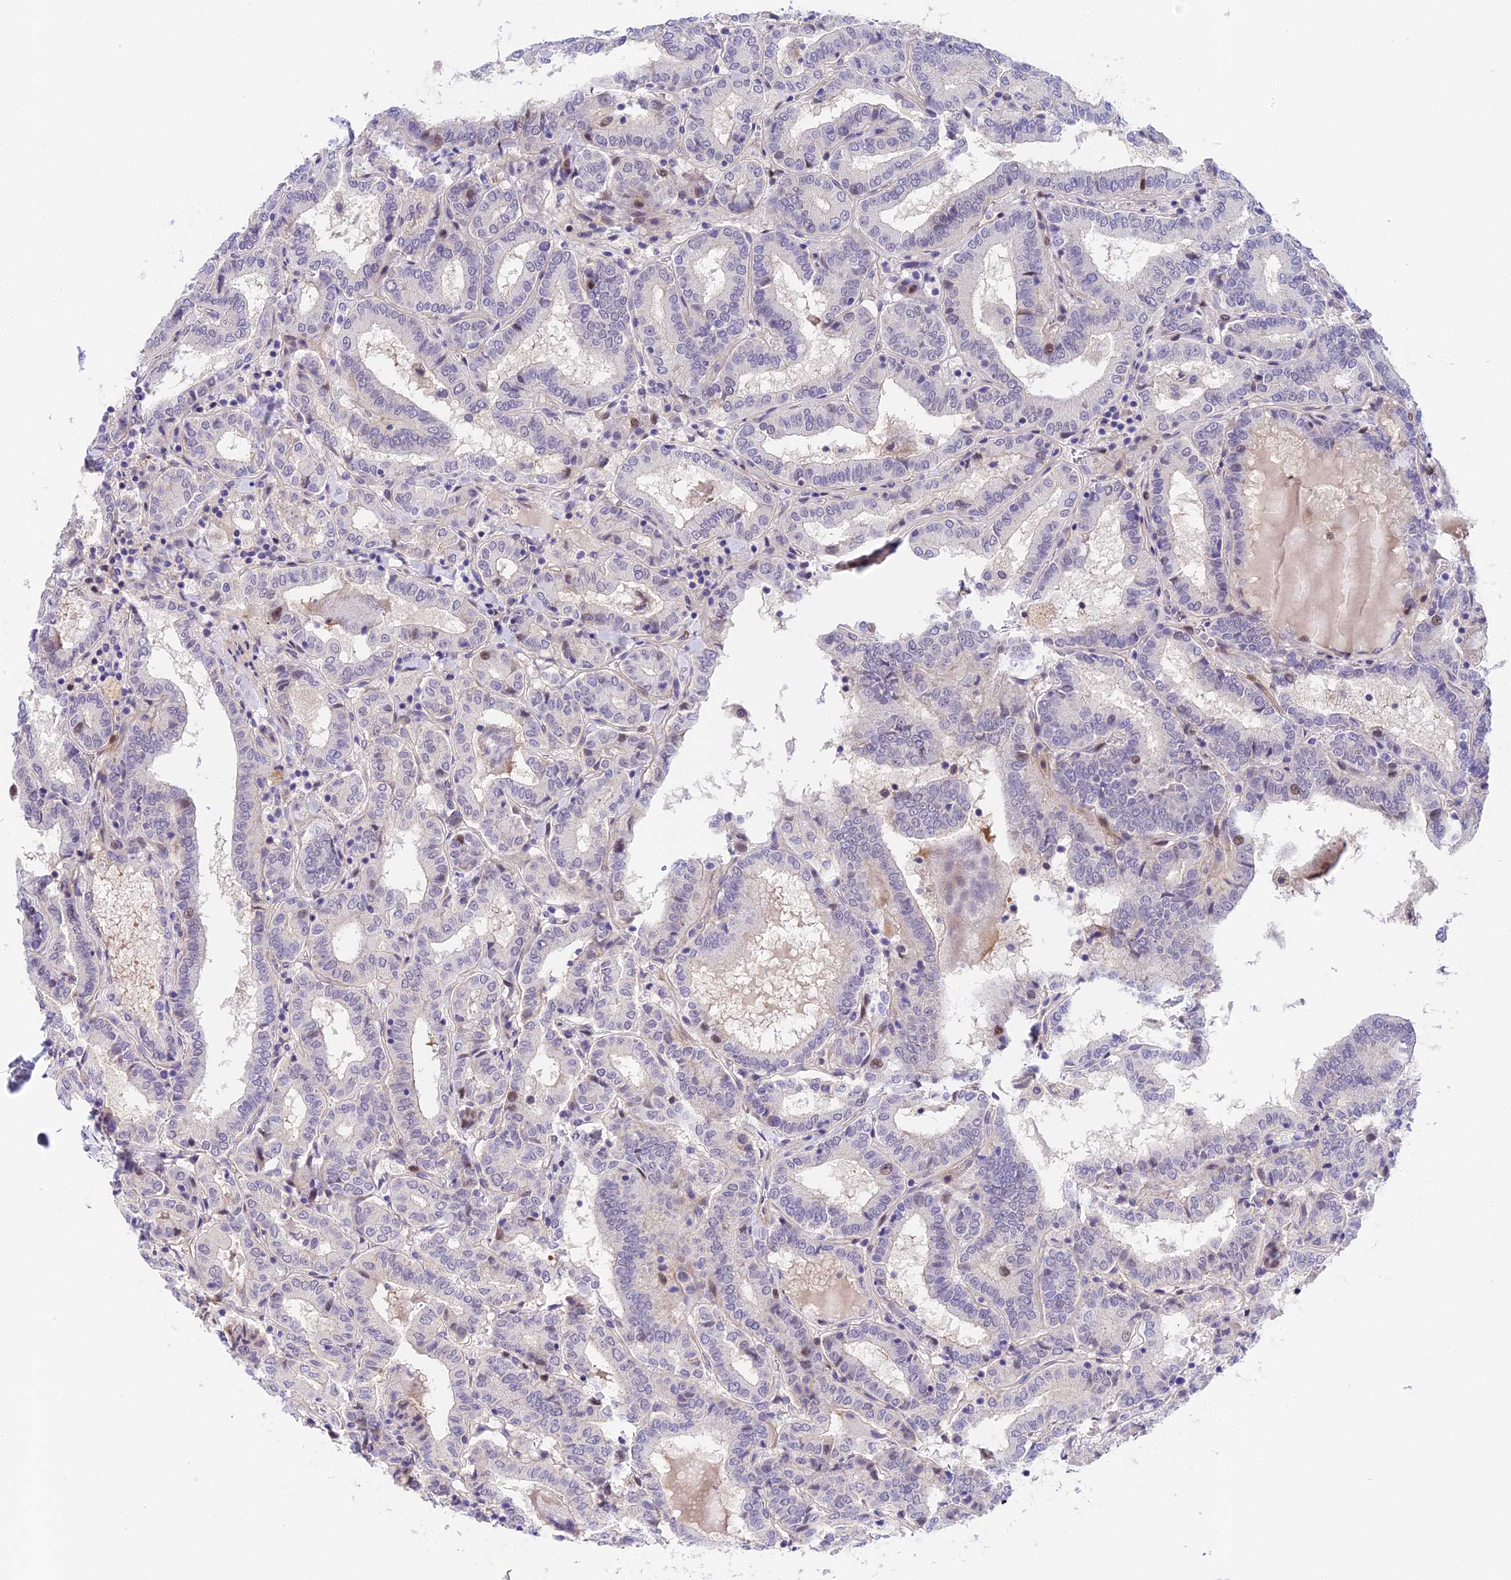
{"staining": {"intensity": "negative", "quantity": "none", "location": "none"}, "tissue": "thyroid cancer", "cell_type": "Tumor cells", "image_type": "cancer", "snomed": [{"axis": "morphology", "description": "Papillary adenocarcinoma, NOS"}, {"axis": "topography", "description": "Thyroid gland"}], "caption": "A high-resolution image shows immunohistochemistry staining of thyroid papillary adenocarcinoma, which demonstrates no significant expression in tumor cells.", "gene": "MIDN", "patient": {"sex": "female", "age": 72}}